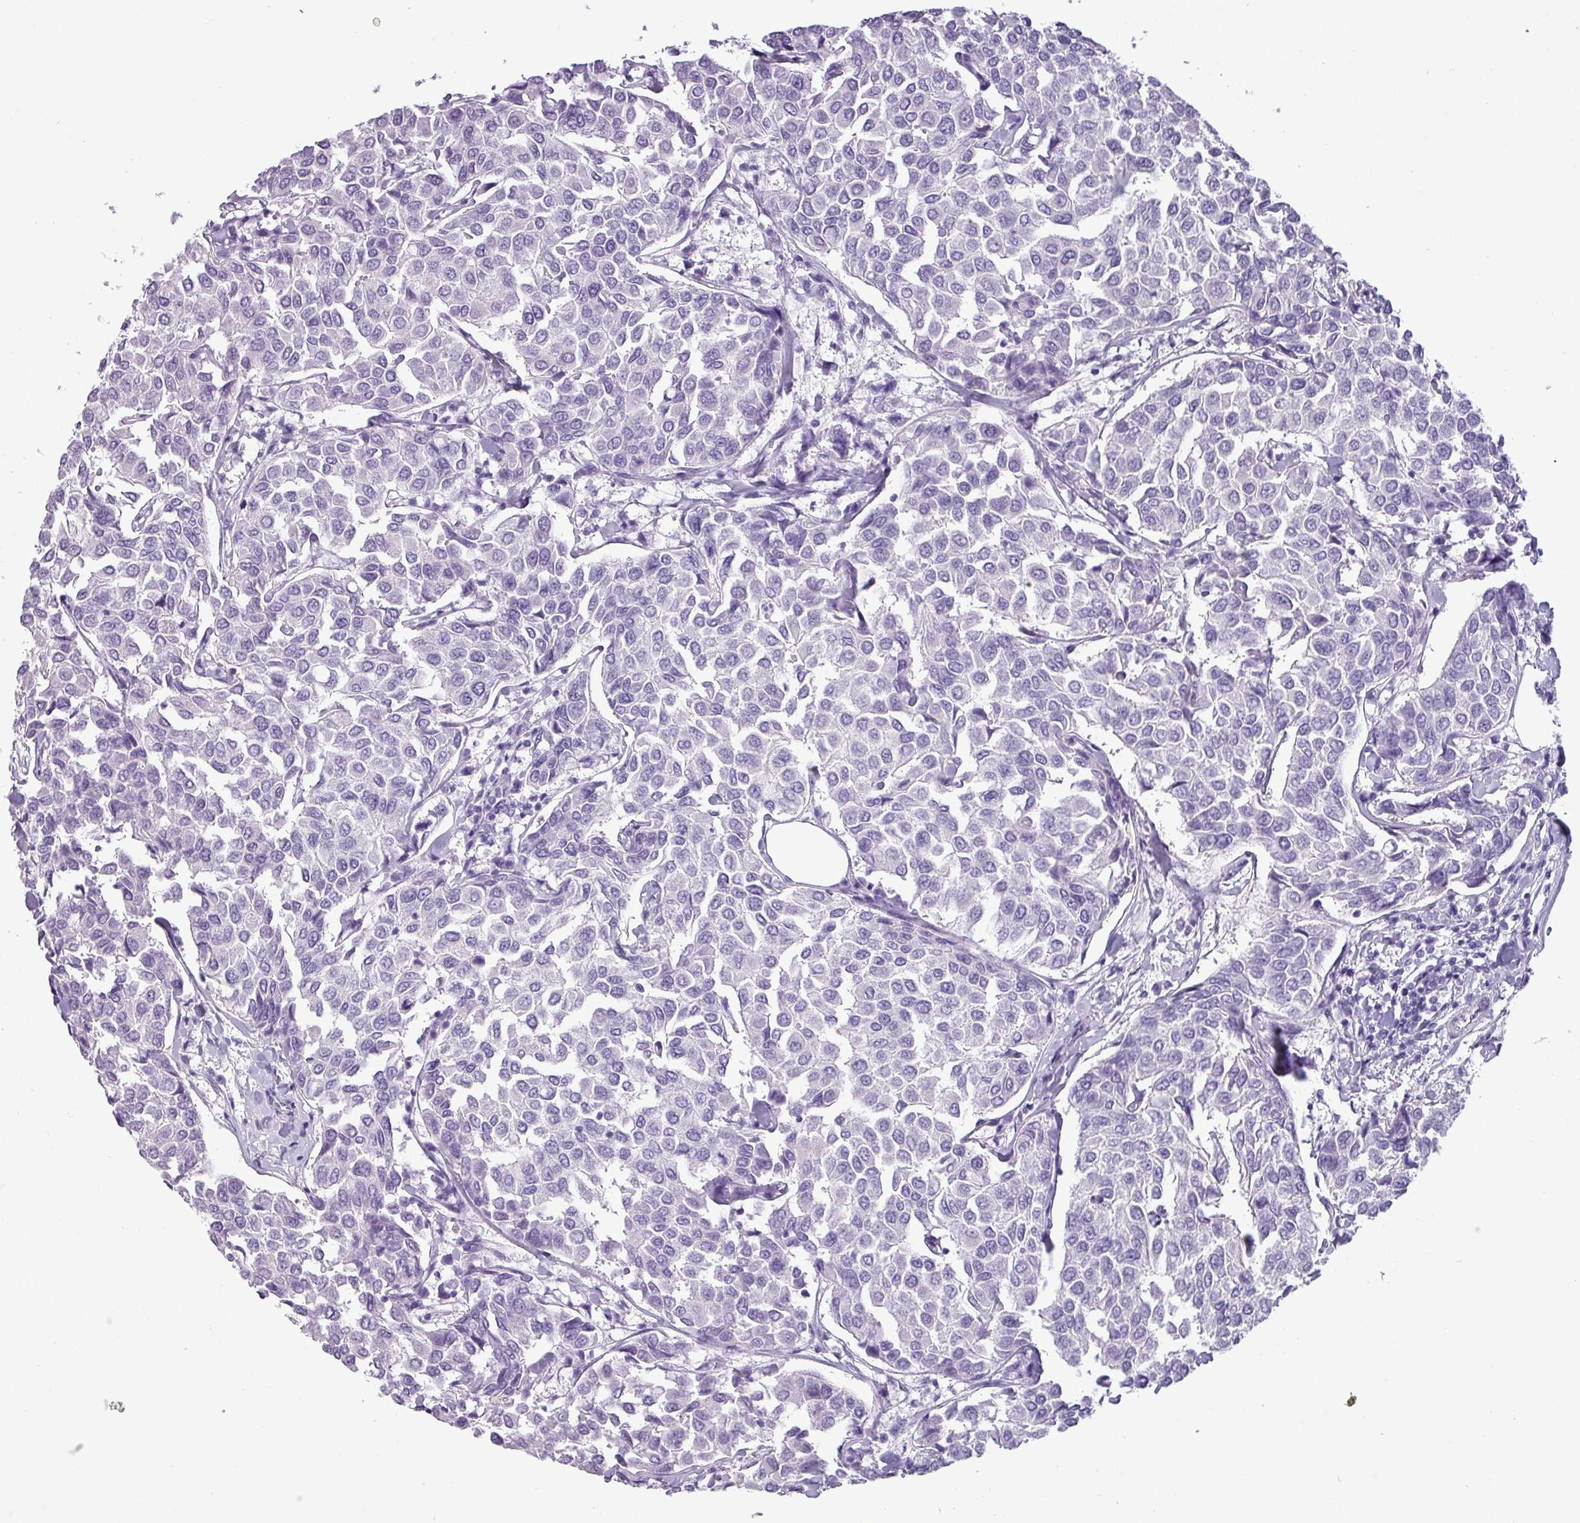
{"staining": {"intensity": "negative", "quantity": "none", "location": "none"}, "tissue": "breast cancer", "cell_type": "Tumor cells", "image_type": "cancer", "snomed": [{"axis": "morphology", "description": "Duct carcinoma"}, {"axis": "topography", "description": "Breast"}], "caption": "Tumor cells are negative for brown protein staining in breast cancer.", "gene": "CRYBB2", "patient": {"sex": "female", "age": 55}}